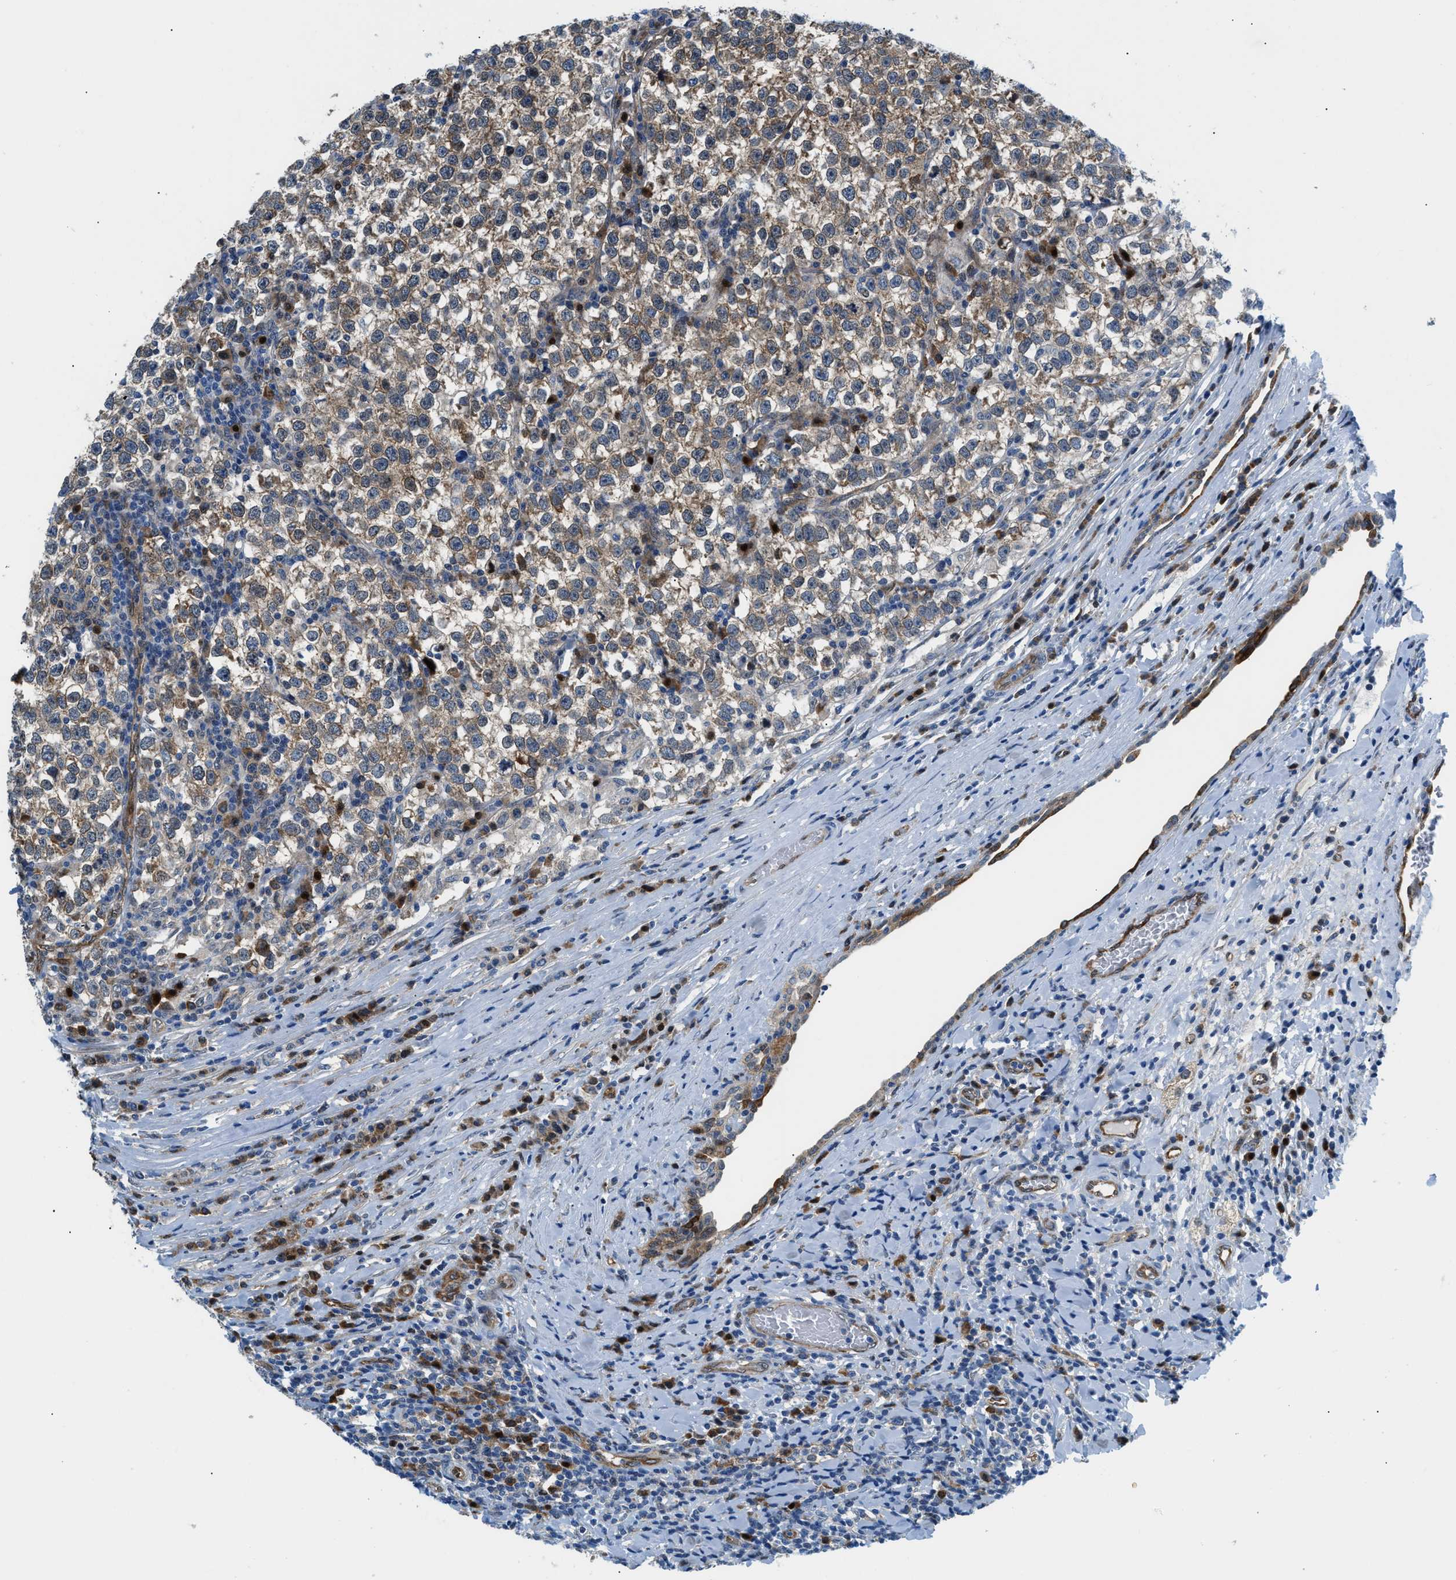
{"staining": {"intensity": "weak", "quantity": ">75%", "location": "cytoplasmic/membranous"}, "tissue": "testis cancer", "cell_type": "Tumor cells", "image_type": "cancer", "snomed": [{"axis": "morphology", "description": "Normal tissue, NOS"}, {"axis": "morphology", "description": "Seminoma, NOS"}, {"axis": "topography", "description": "Testis"}], "caption": "Testis cancer (seminoma) stained with a brown dye demonstrates weak cytoplasmic/membranous positive positivity in approximately >75% of tumor cells.", "gene": "YWHAE", "patient": {"sex": "male", "age": 43}}